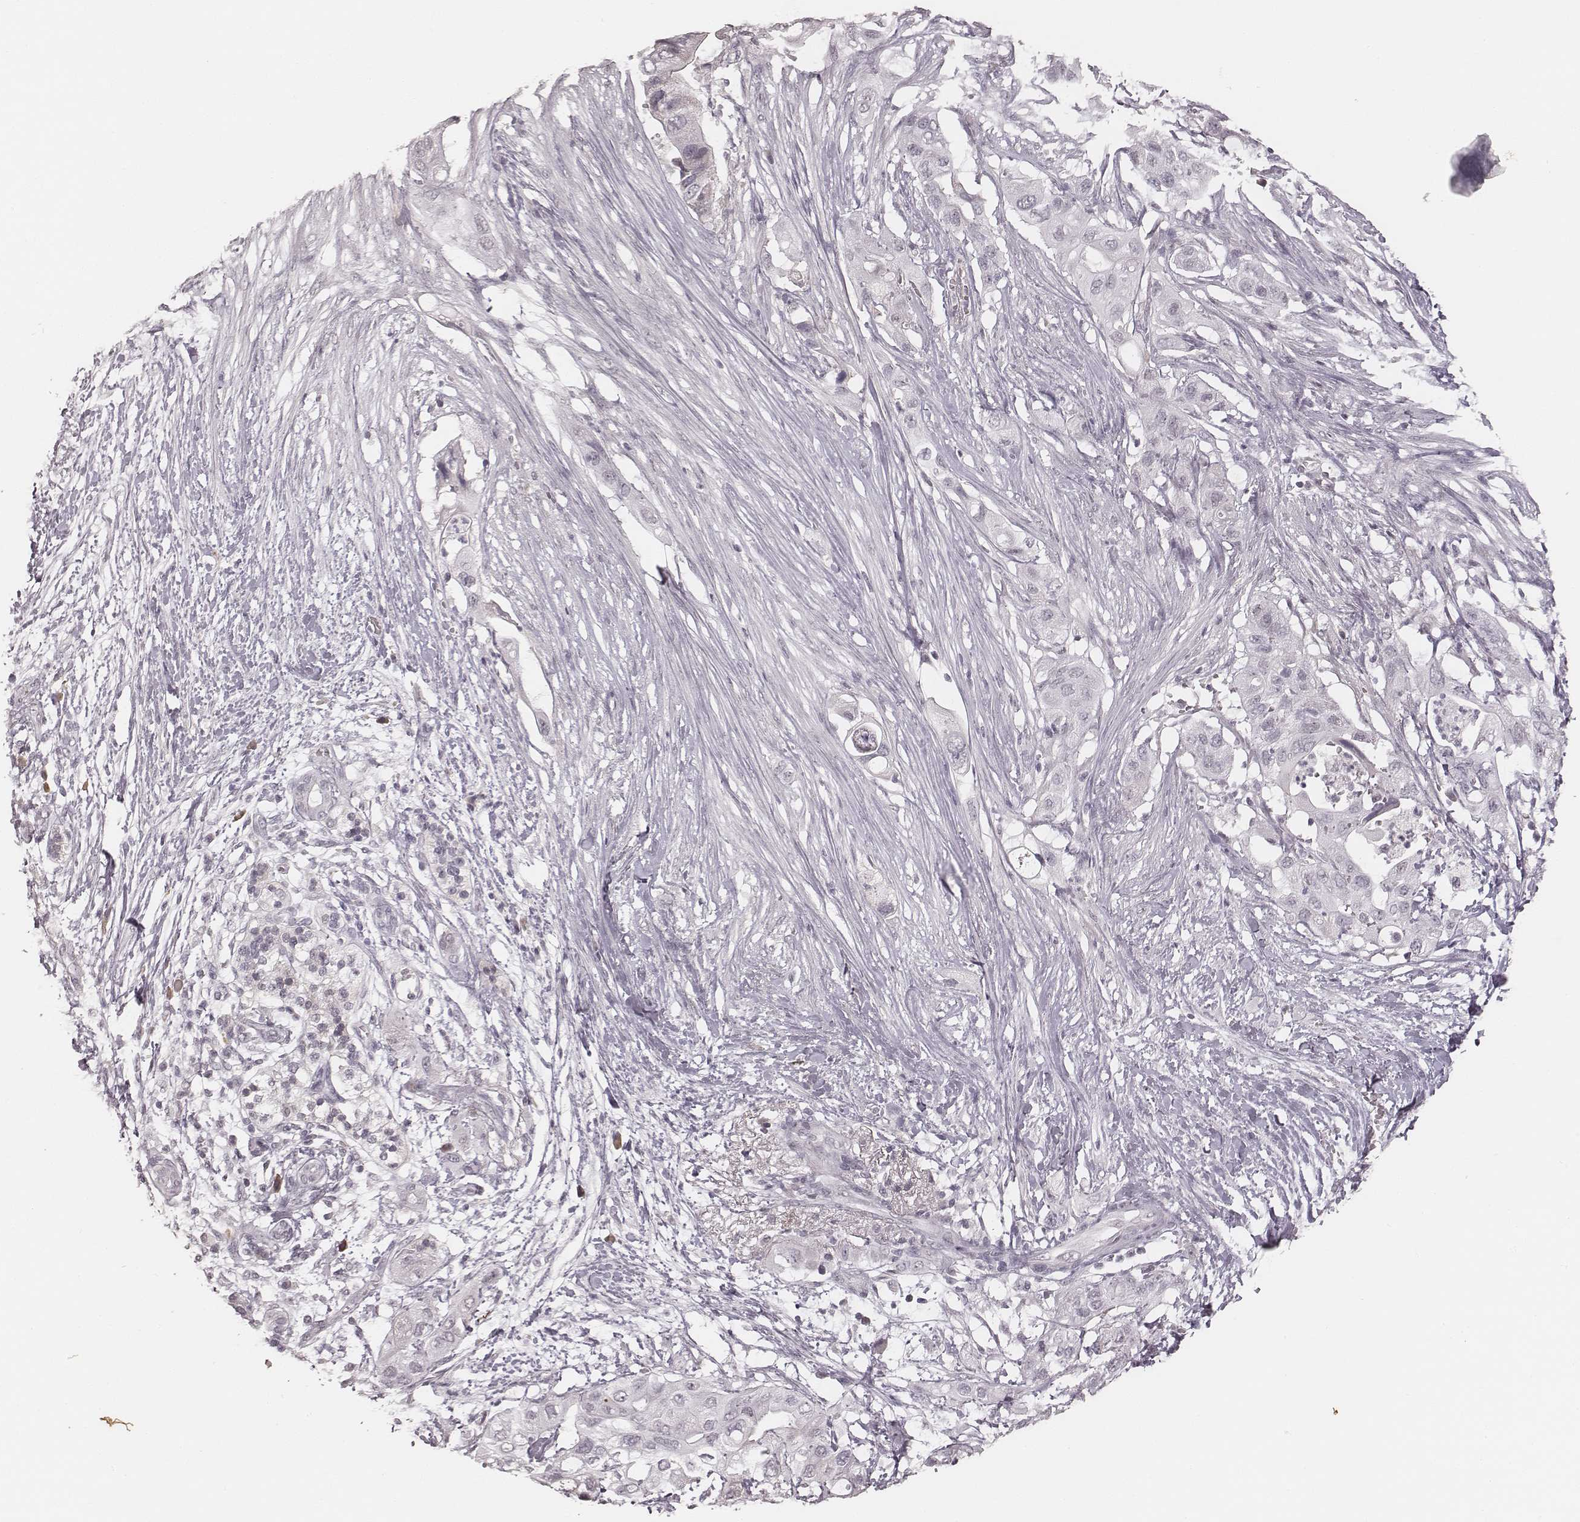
{"staining": {"intensity": "negative", "quantity": "none", "location": "none"}, "tissue": "pancreatic cancer", "cell_type": "Tumor cells", "image_type": "cancer", "snomed": [{"axis": "morphology", "description": "Adenocarcinoma, NOS"}, {"axis": "topography", "description": "Pancreas"}], "caption": "The histopathology image exhibits no staining of tumor cells in pancreatic cancer (adenocarcinoma). The staining is performed using DAB (3,3'-diaminobenzidine) brown chromogen with nuclei counter-stained in using hematoxylin.", "gene": "MSX1", "patient": {"sex": "female", "age": 72}}